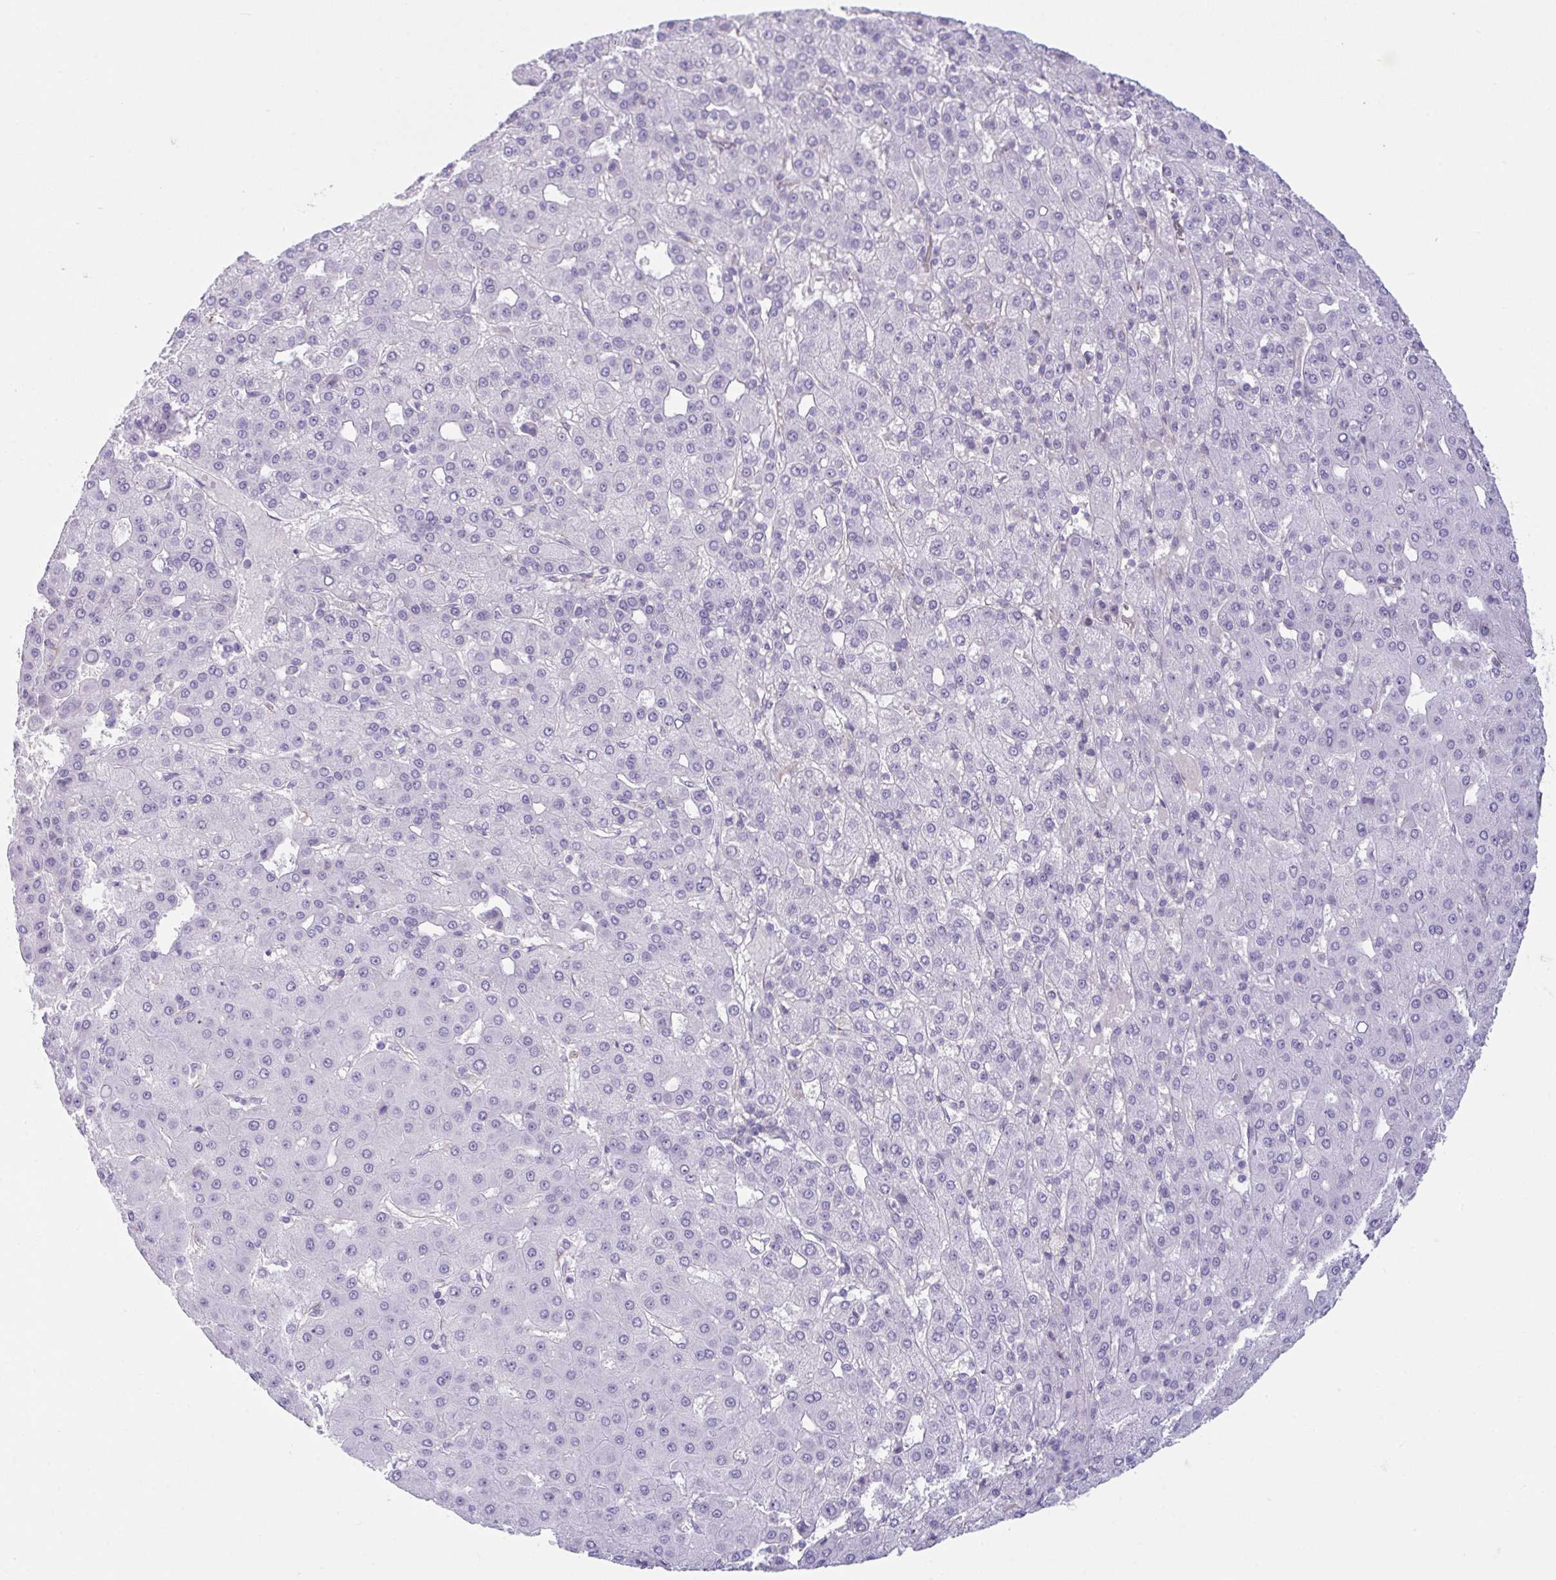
{"staining": {"intensity": "negative", "quantity": "none", "location": "none"}, "tissue": "liver cancer", "cell_type": "Tumor cells", "image_type": "cancer", "snomed": [{"axis": "morphology", "description": "Carcinoma, Hepatocellular, NOS"}, {"axis": "topography", "description": "Liver"}], "caption": "This is an IHC photomicrograph of human liver cancer (hepatocellular carcinoma). There is no positivity in tumor cells.", "gene": "PRRT4", "patient": {"sex": "male", "age": 65}}